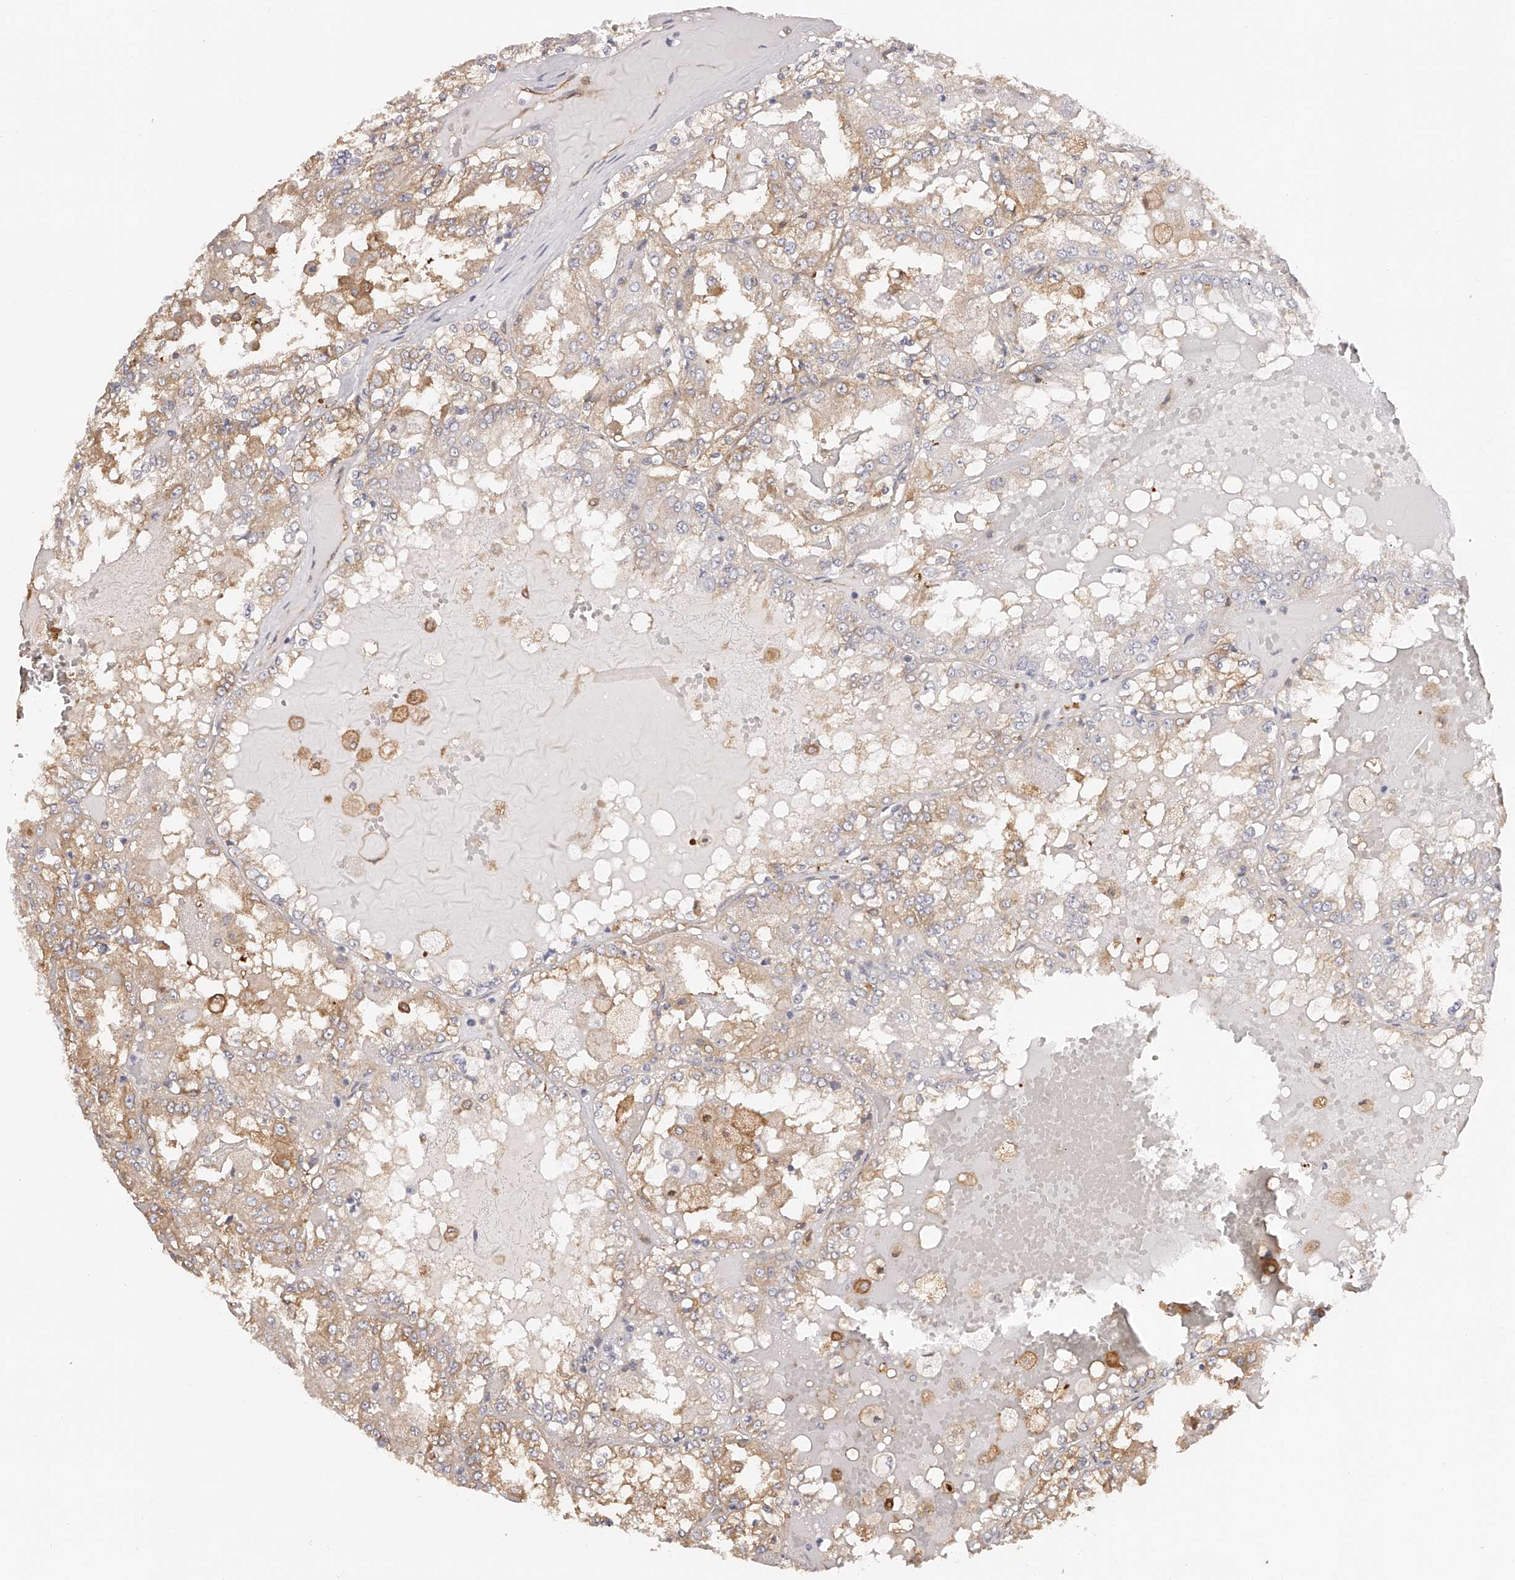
{"staining": {"intensity": "moderate", "quantity": "25%-75%", "location": "cytoplasmic/membranous"}, "tissue": "renal cancer", "cell_type": "Tumor cells", "image_type": "cancer", "snomed": [{"axis": "morphology", "description": "Adenocarcinoma, NOS"}, {"axis": "topography", "description": "Kidney"}], "caption": "A medium amount of moderate cytoplasmic/membranous expression is seen in about 25%-75% of tumor cells in renal adenocarcinoma tissue.", "gene": "LAP3", "patient": {"sex": "female", "age": 56}}